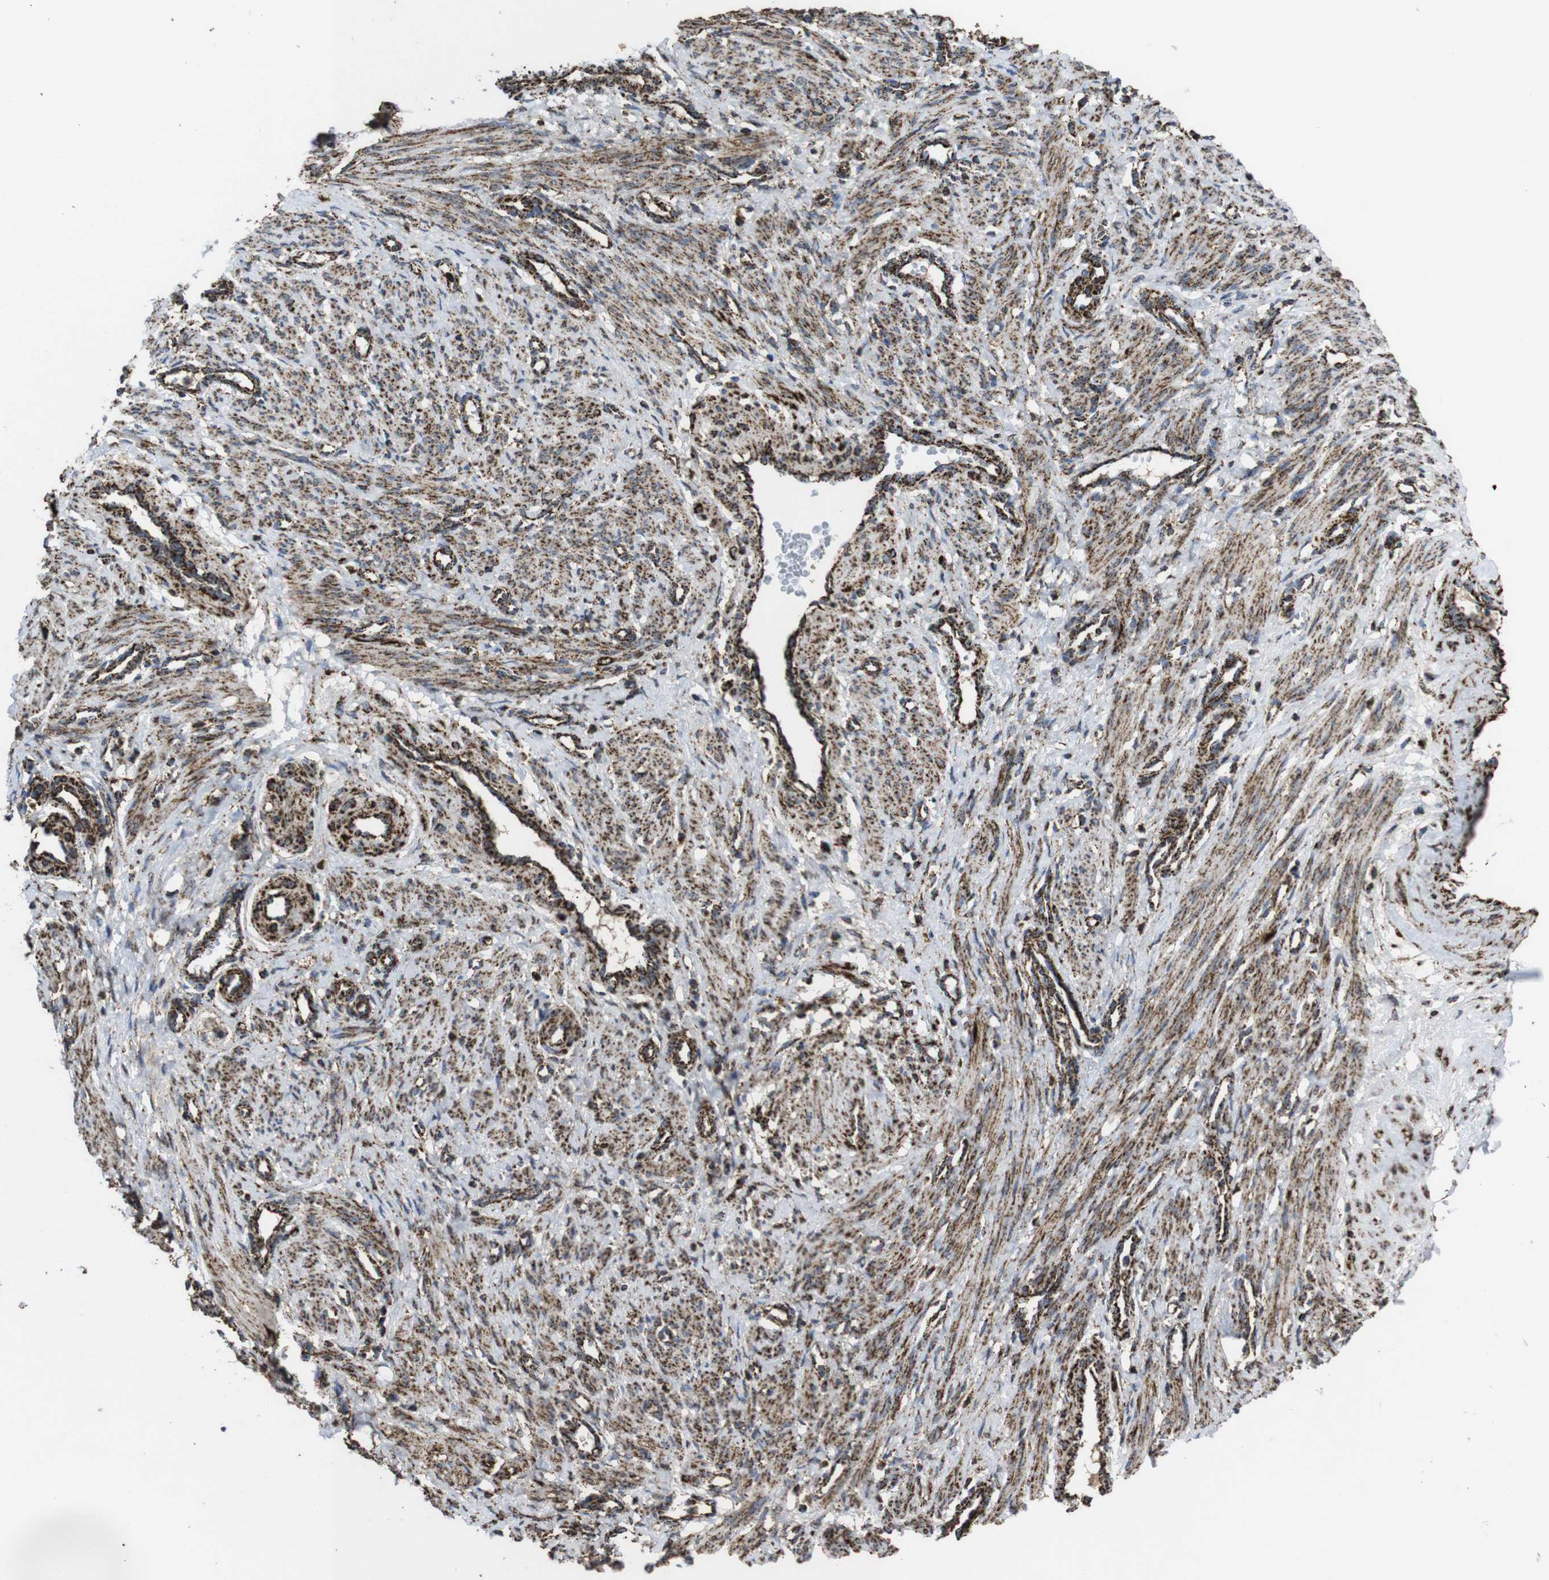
{"staining": {"intensity": "moderate", "quantity": ">75%", "location": "cytoplasmic/membranous"}, "tissue": "smooth muscle", "cell_type": "Smooth muscle cells", "image_type": "normal", "snomed": [{"axis": "morphology", "description": "Normal tissue, NOS"}, {"axis": "topography", "description": "Endometrium"}], "caption": "Immunohistochemistry (IHC) micrograph of normal smooth muscle: smooth muscle stained using immunohistochemistry demonstrates medium levels of moderate protein expression localized specifically in the cytoplasmic/membranous of smooth muscle cells, appearing as a cytoplasmic/membranous brown color.", "gene": "ATP5F1A", "patient": {"sex": "female", "age": 33}}